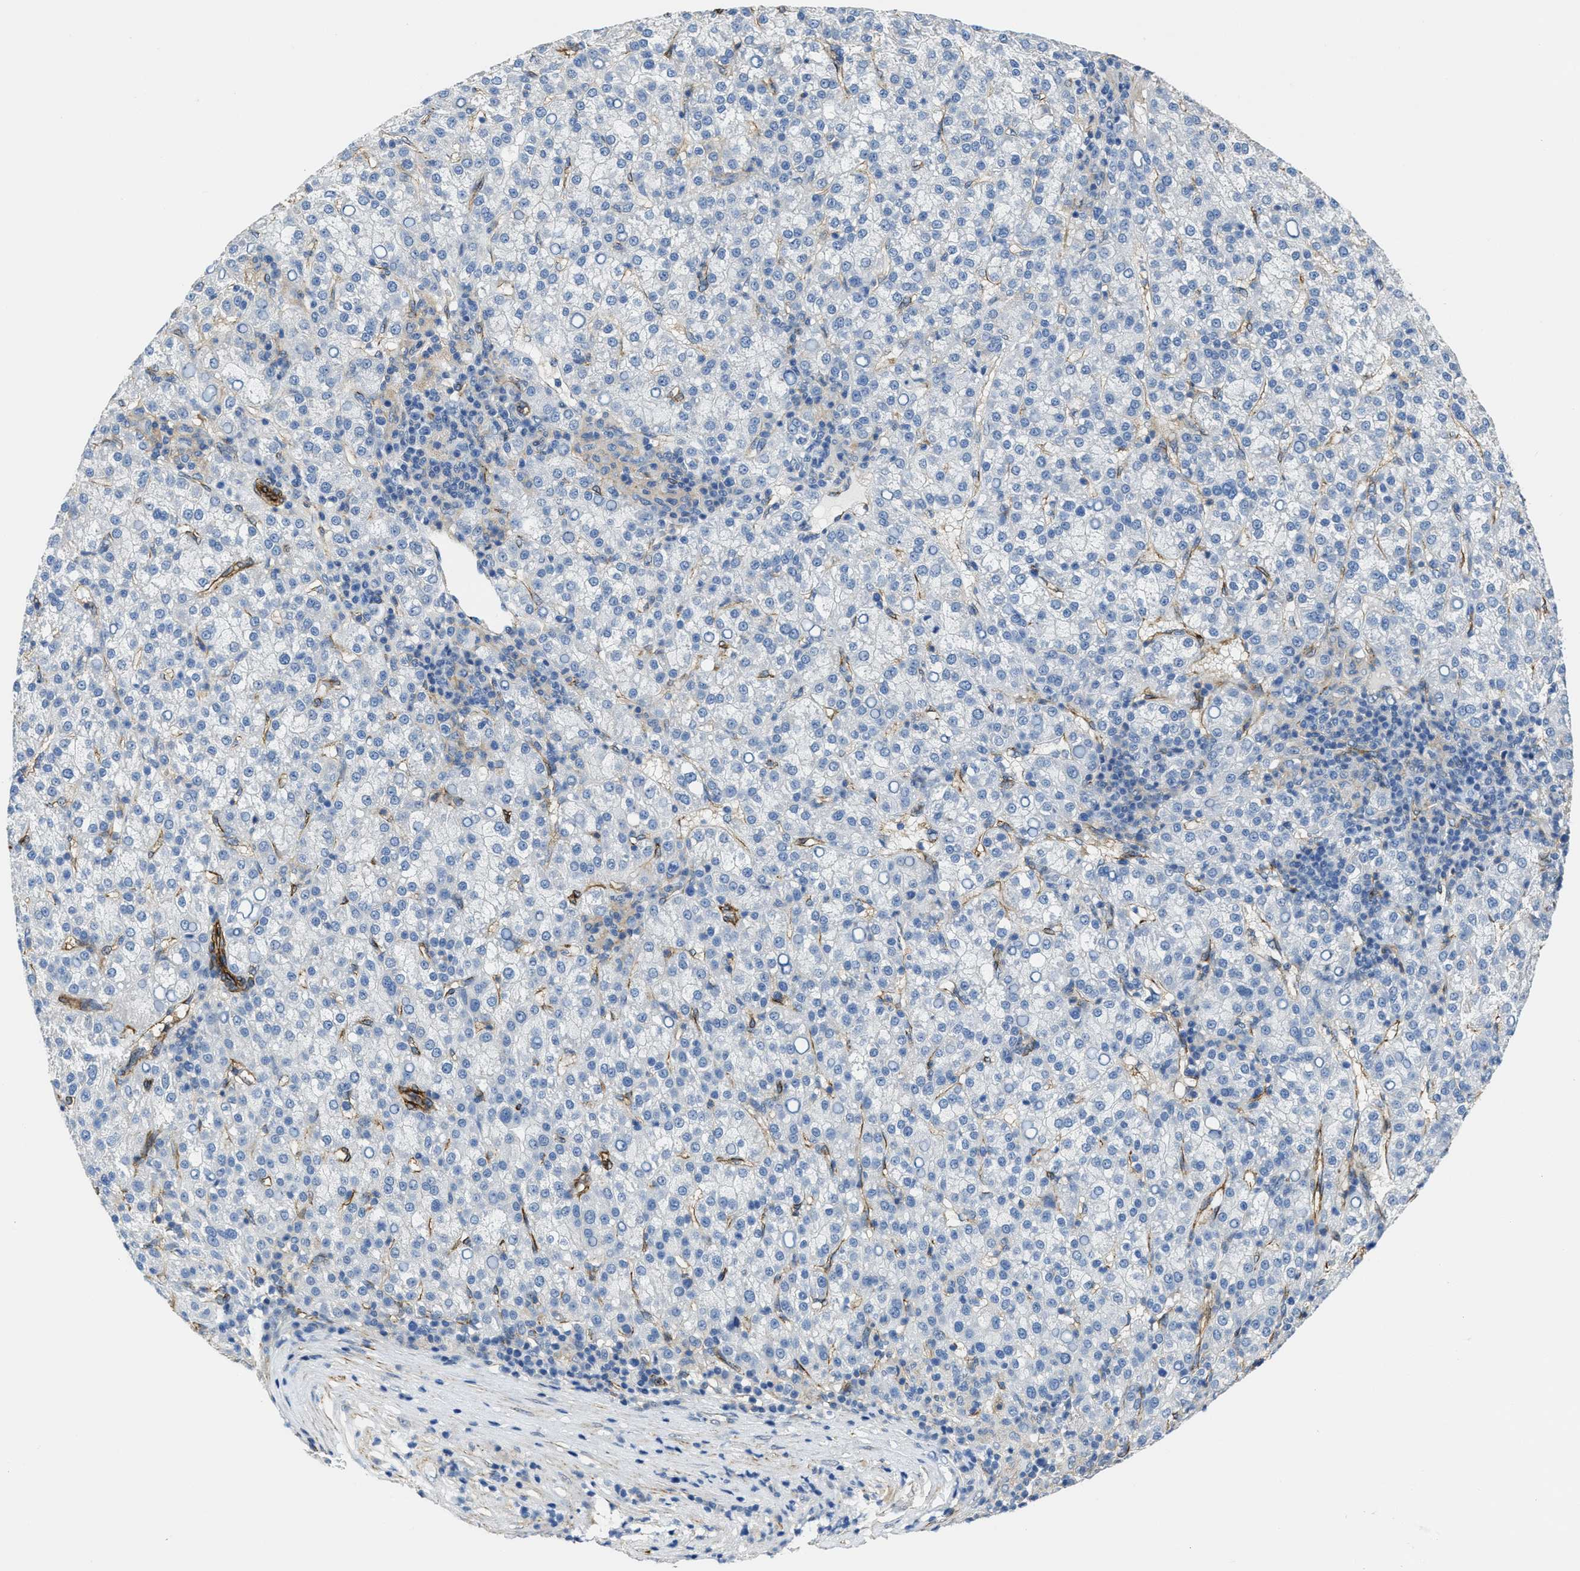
{"staining": {"intensity": "negative", "quantity": "none", "location": "none"}, "tissue": "liver cancer", "cell_type": "Tumor cells", "image_type": "cancer", "snomed": [{"axis": "morphology", "description": "Carcinoma, Hepatocellular, NOS"}, {"axis": "topography", "description": "Liver"}], "caption": "High power microscopy photomicrograph of an immunohistochemistry photomicrograph of liver cancer, revealing no significant expression in tumor cells. (Brightfield microscopy of DAB (3,3'-diaminobenzidine) immunohistochemistry at high magnification).", "gene": "NAB1", "patient": {"sex": "female", "age": 58}}